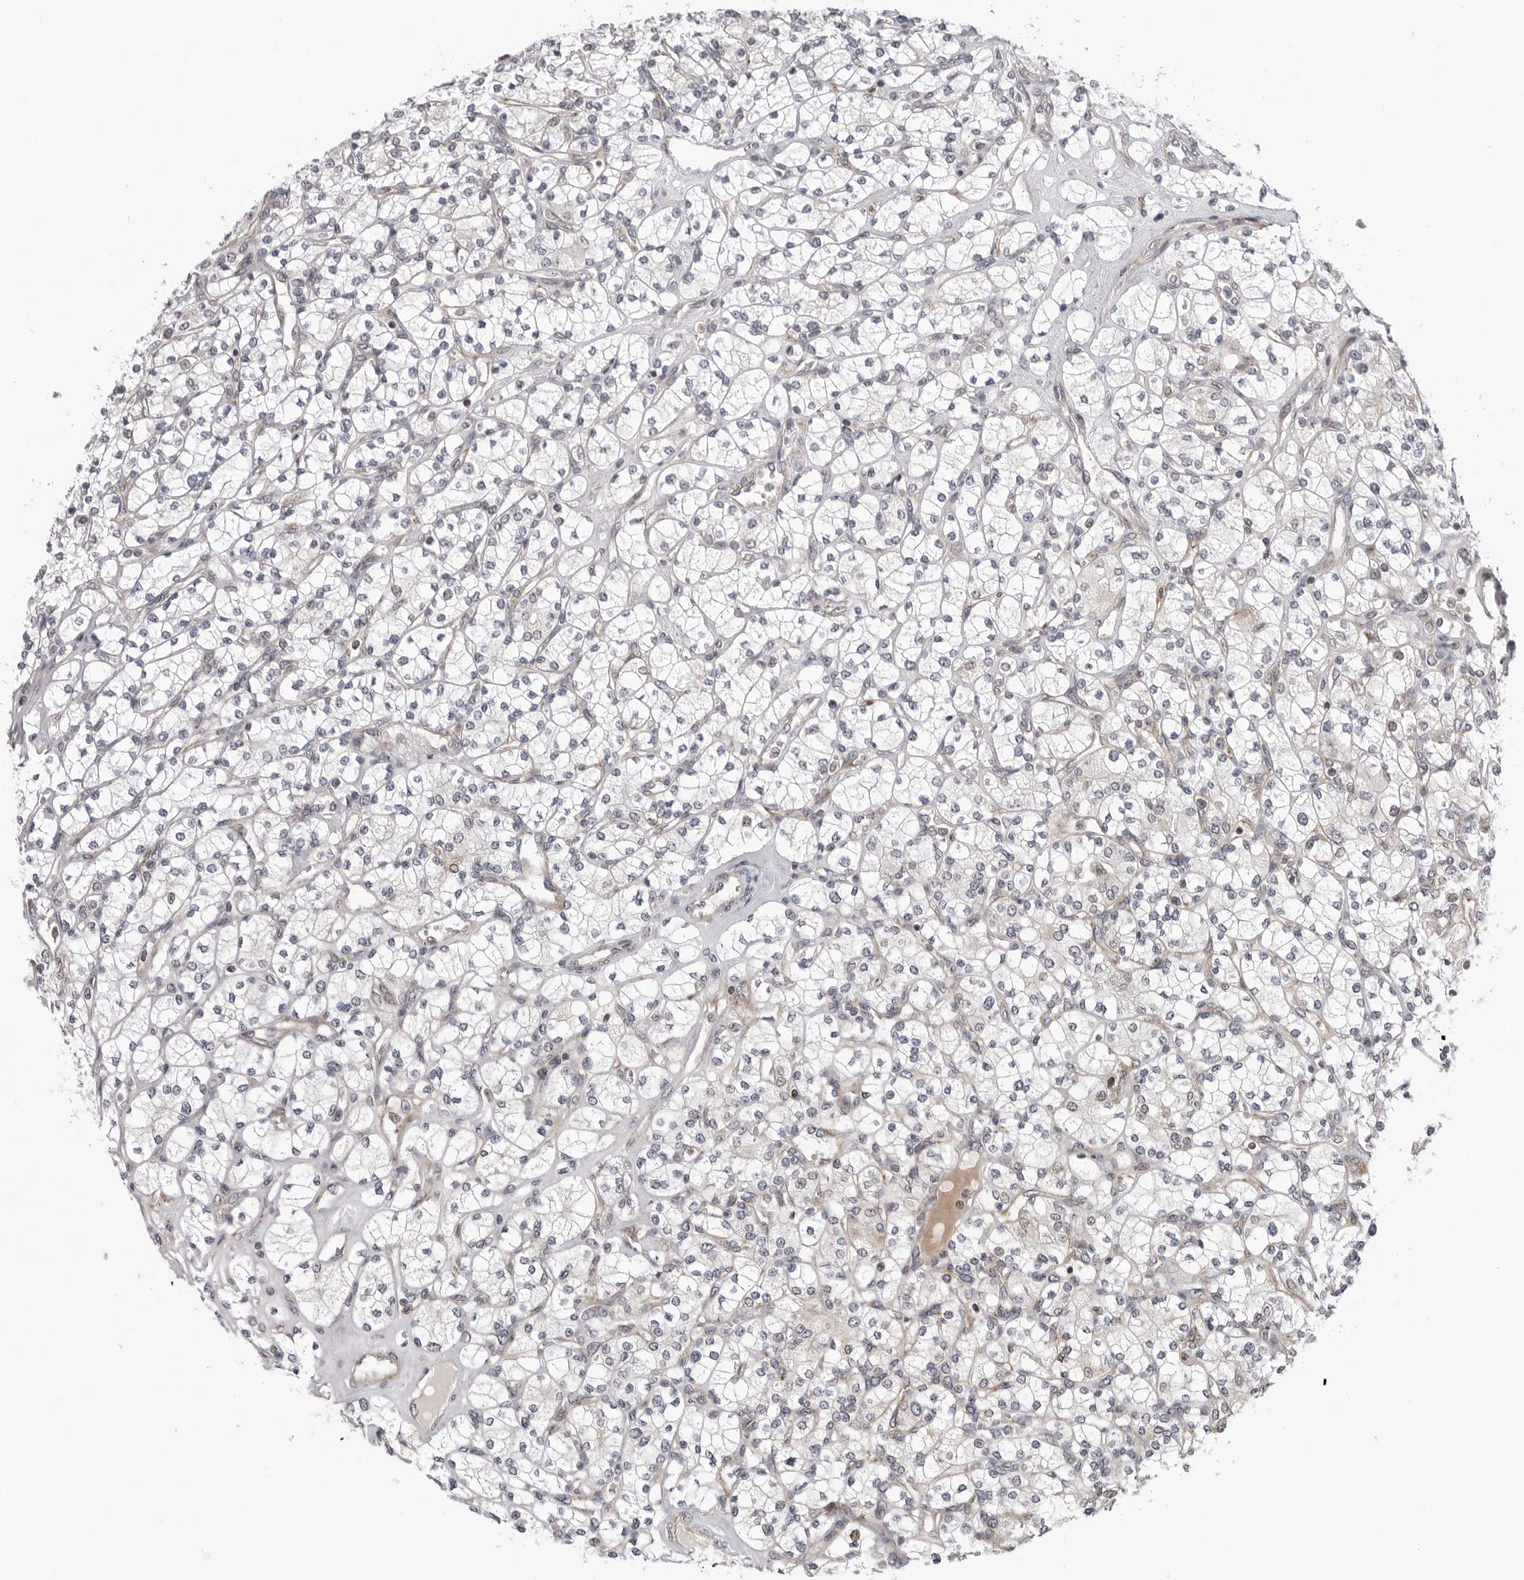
{"staining": {"intensity": "negative", "quantity": "none", "location": "none"}, "tissue": "renal cancer", "cell_type": "Tumor cells", "image_type": "cancer", "snomed": [{"axis": "morphology", "description": "Adenocarcinoma, NOS"}, {"axis": "topography", "description": "Kidney"}], "caption": "Renal cancer (adenocarcinoma) was stained to show a protein in brown. There is no significant expression in tumor cells.", "gene": "CDK20", "patient": {"sex": "male", "age": 77}}